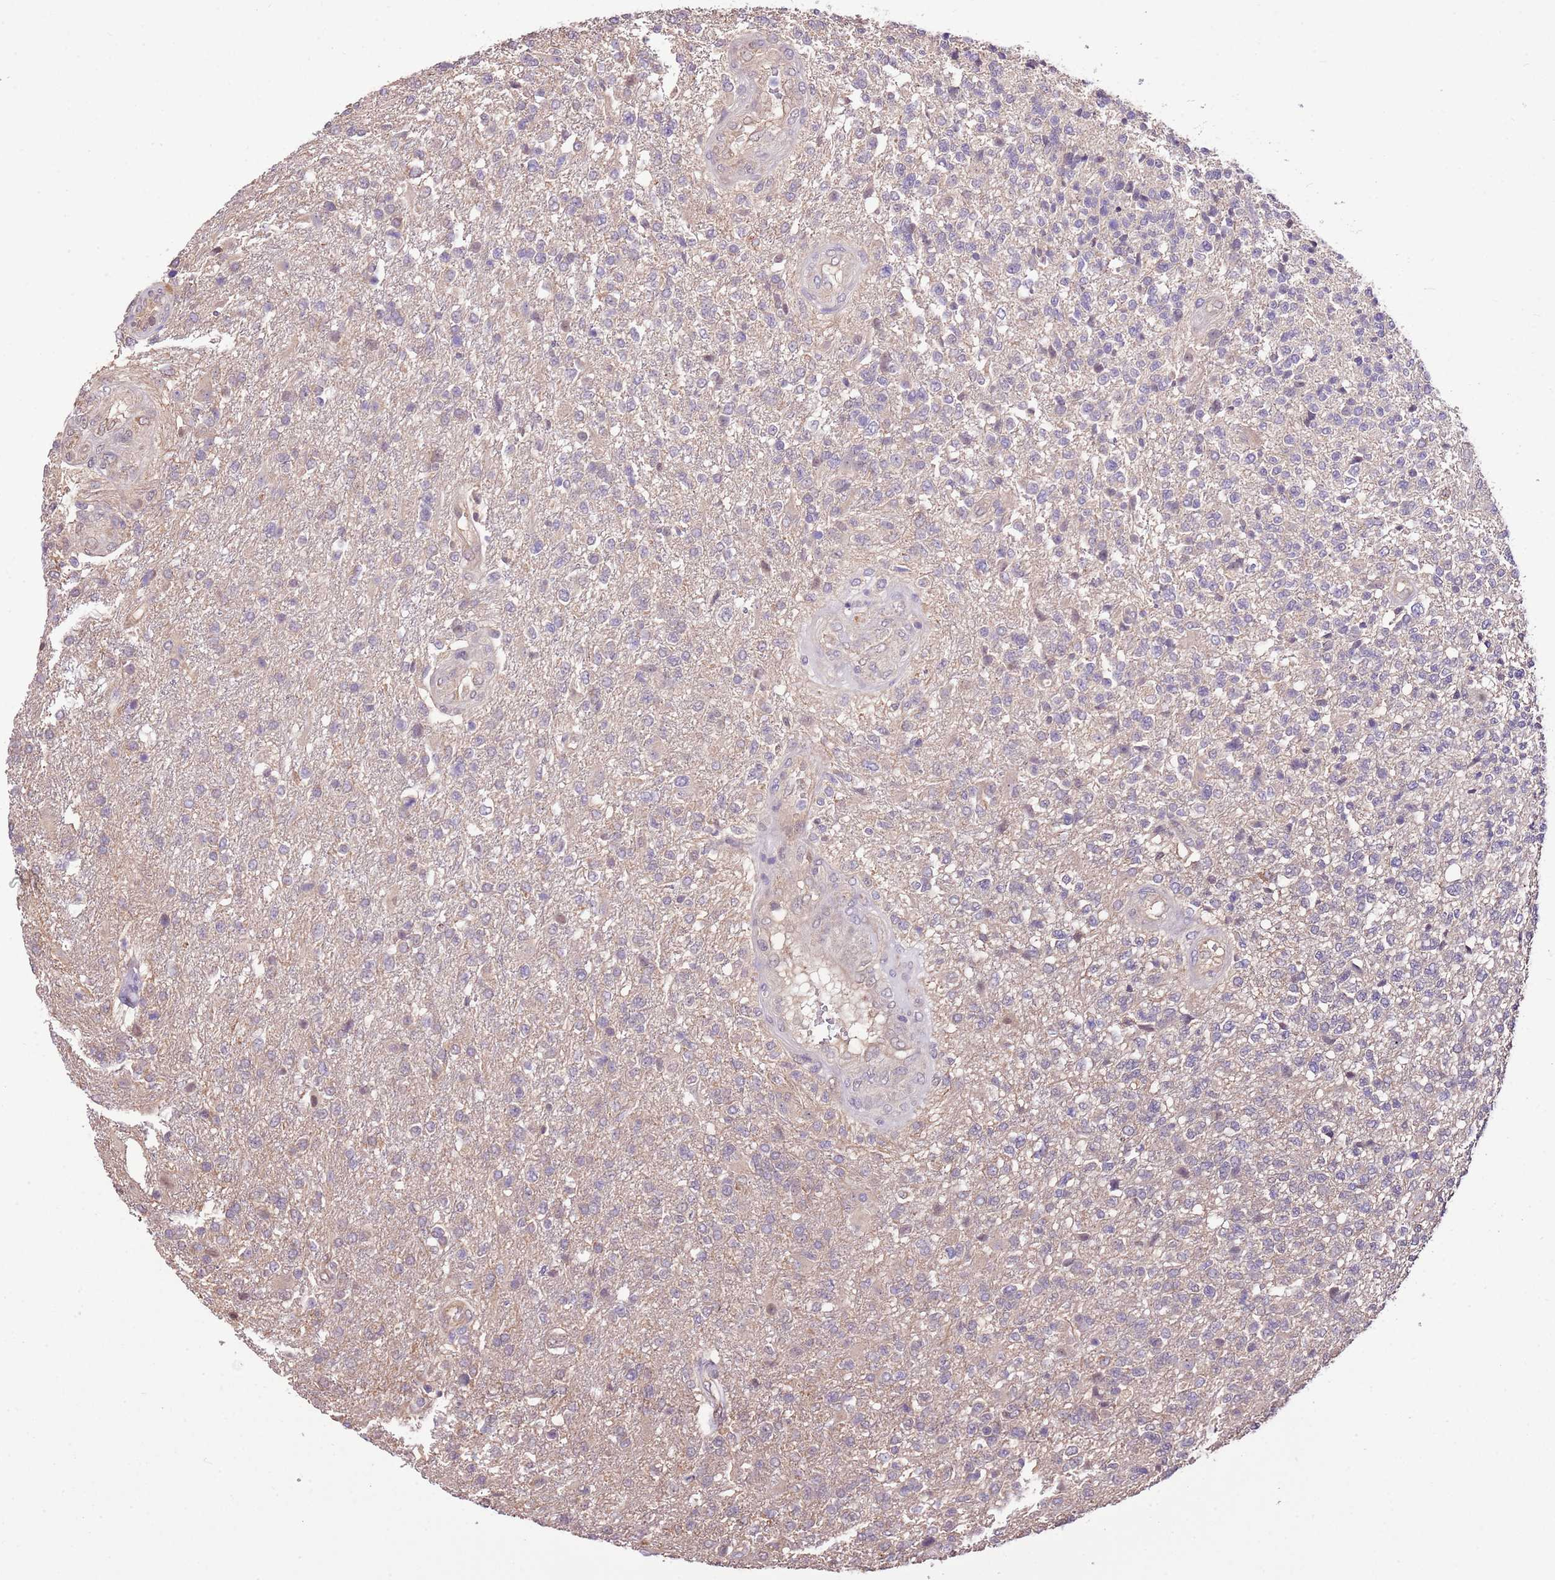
{"staining": {"intensity": "negative", "quantity": "none", "location": "none"}, "tissue": "glioma", "cell_type": "Tumor cells", "image_type": "cancer", "snomed": [{"axis": "morphology", "description": "Glioma, malignant, High grade"}, {"axis": "topography", "description": "Brain"}], "caption": "Protein analysis of glioma demonstrates no significant staining in tumor cells.", "gene": "BBS5", "patient": {"sex": "male", "age": 56}}